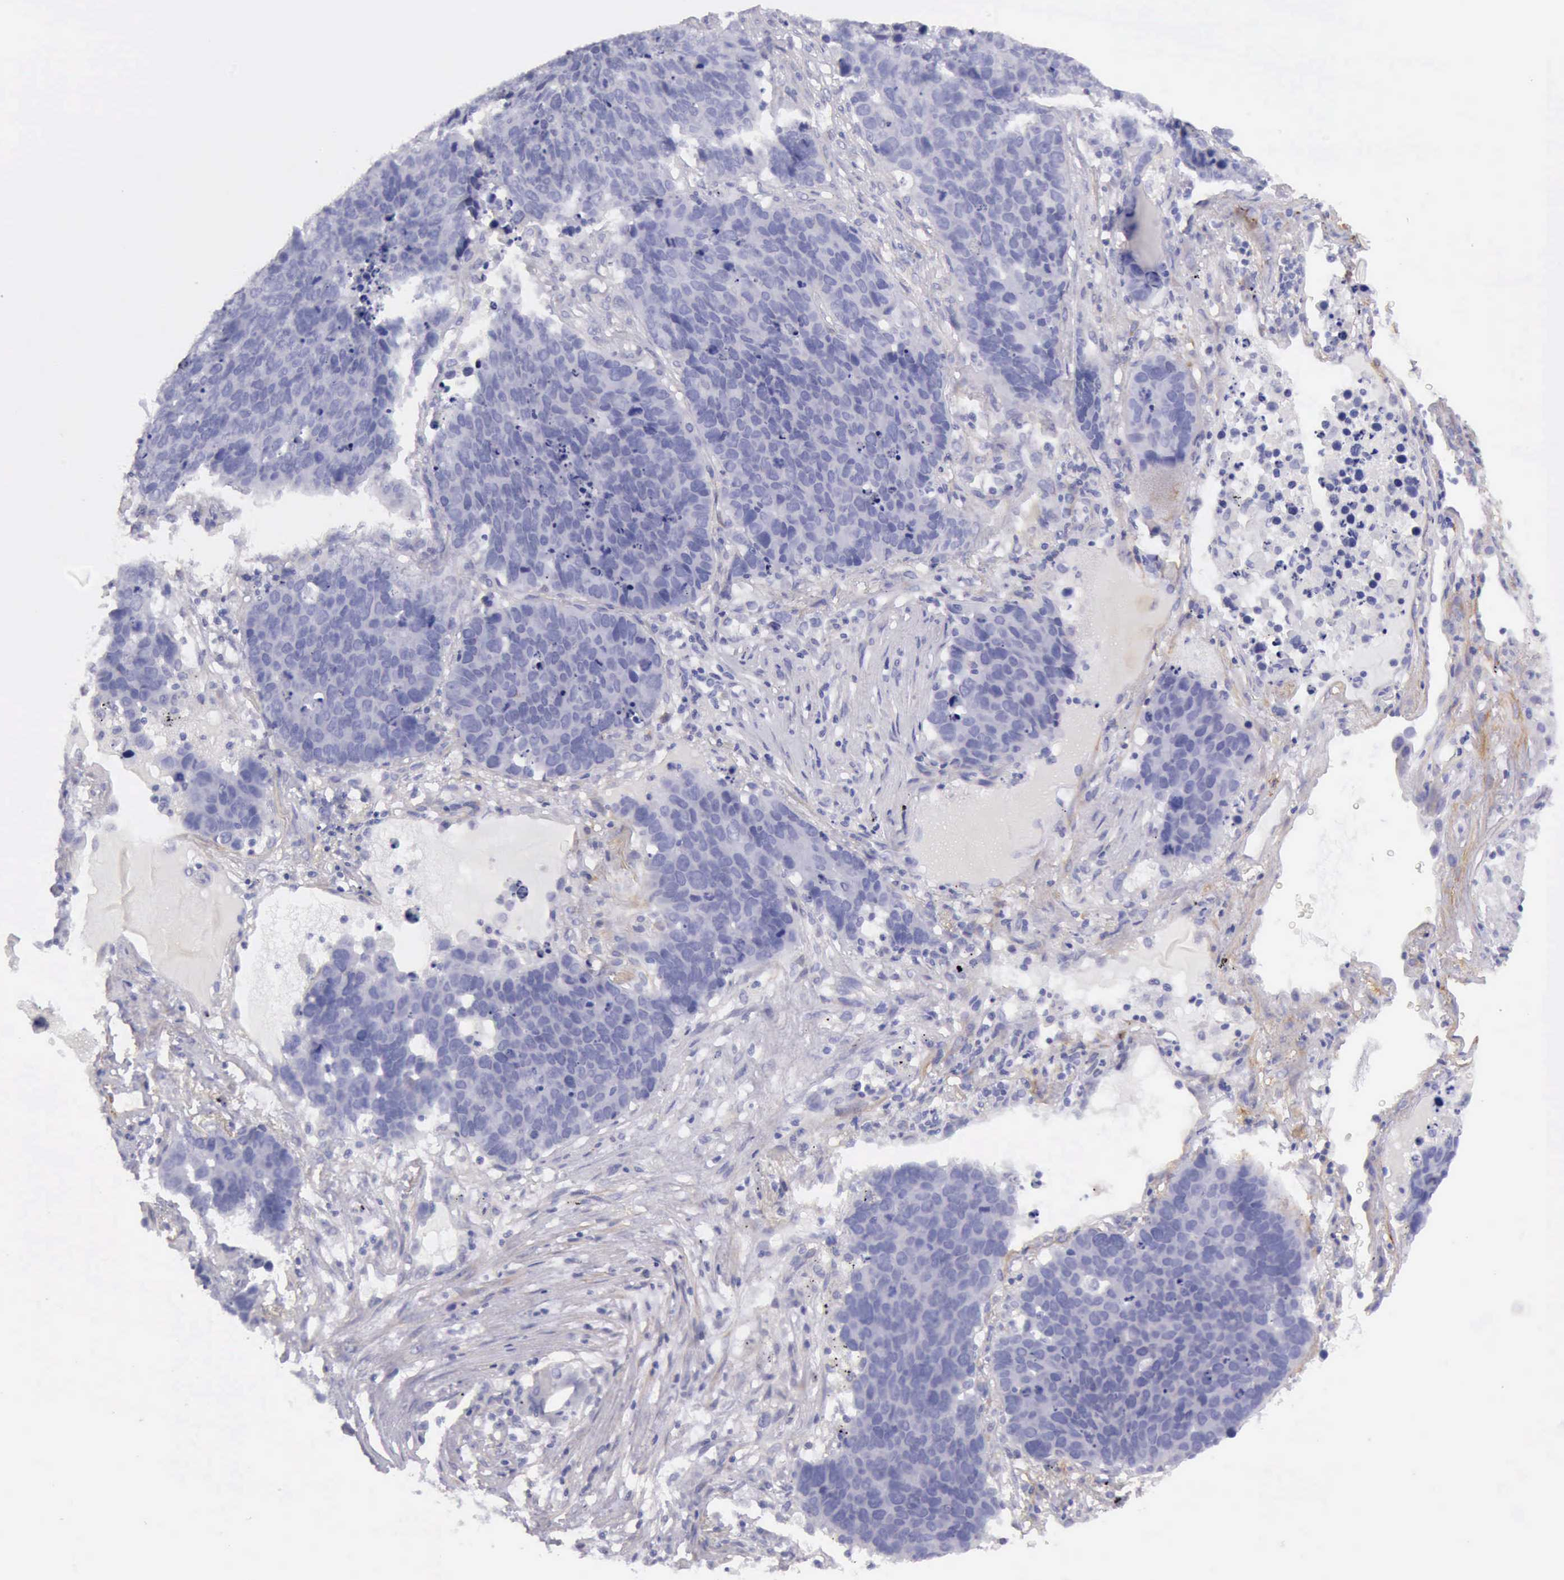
{"staining": {"intensity": "negative", "quantity": "none", "location": "none"}, "tissue": "lung cancer", "cell_type": "Tumor cells", "image_type": "cancer", "snomed": [{"axis": "morphology", "description": "Carcinoid, malignant, NOS"}, {"axis": "topography", "description": "Lung"}], "caption": "Human lung cancer stained for a protein using immunohistochemistry (IHC) reveals no expression in tumor cells.", "gene": "AOC3", "patient": {"sex": "male", "age": 60}}